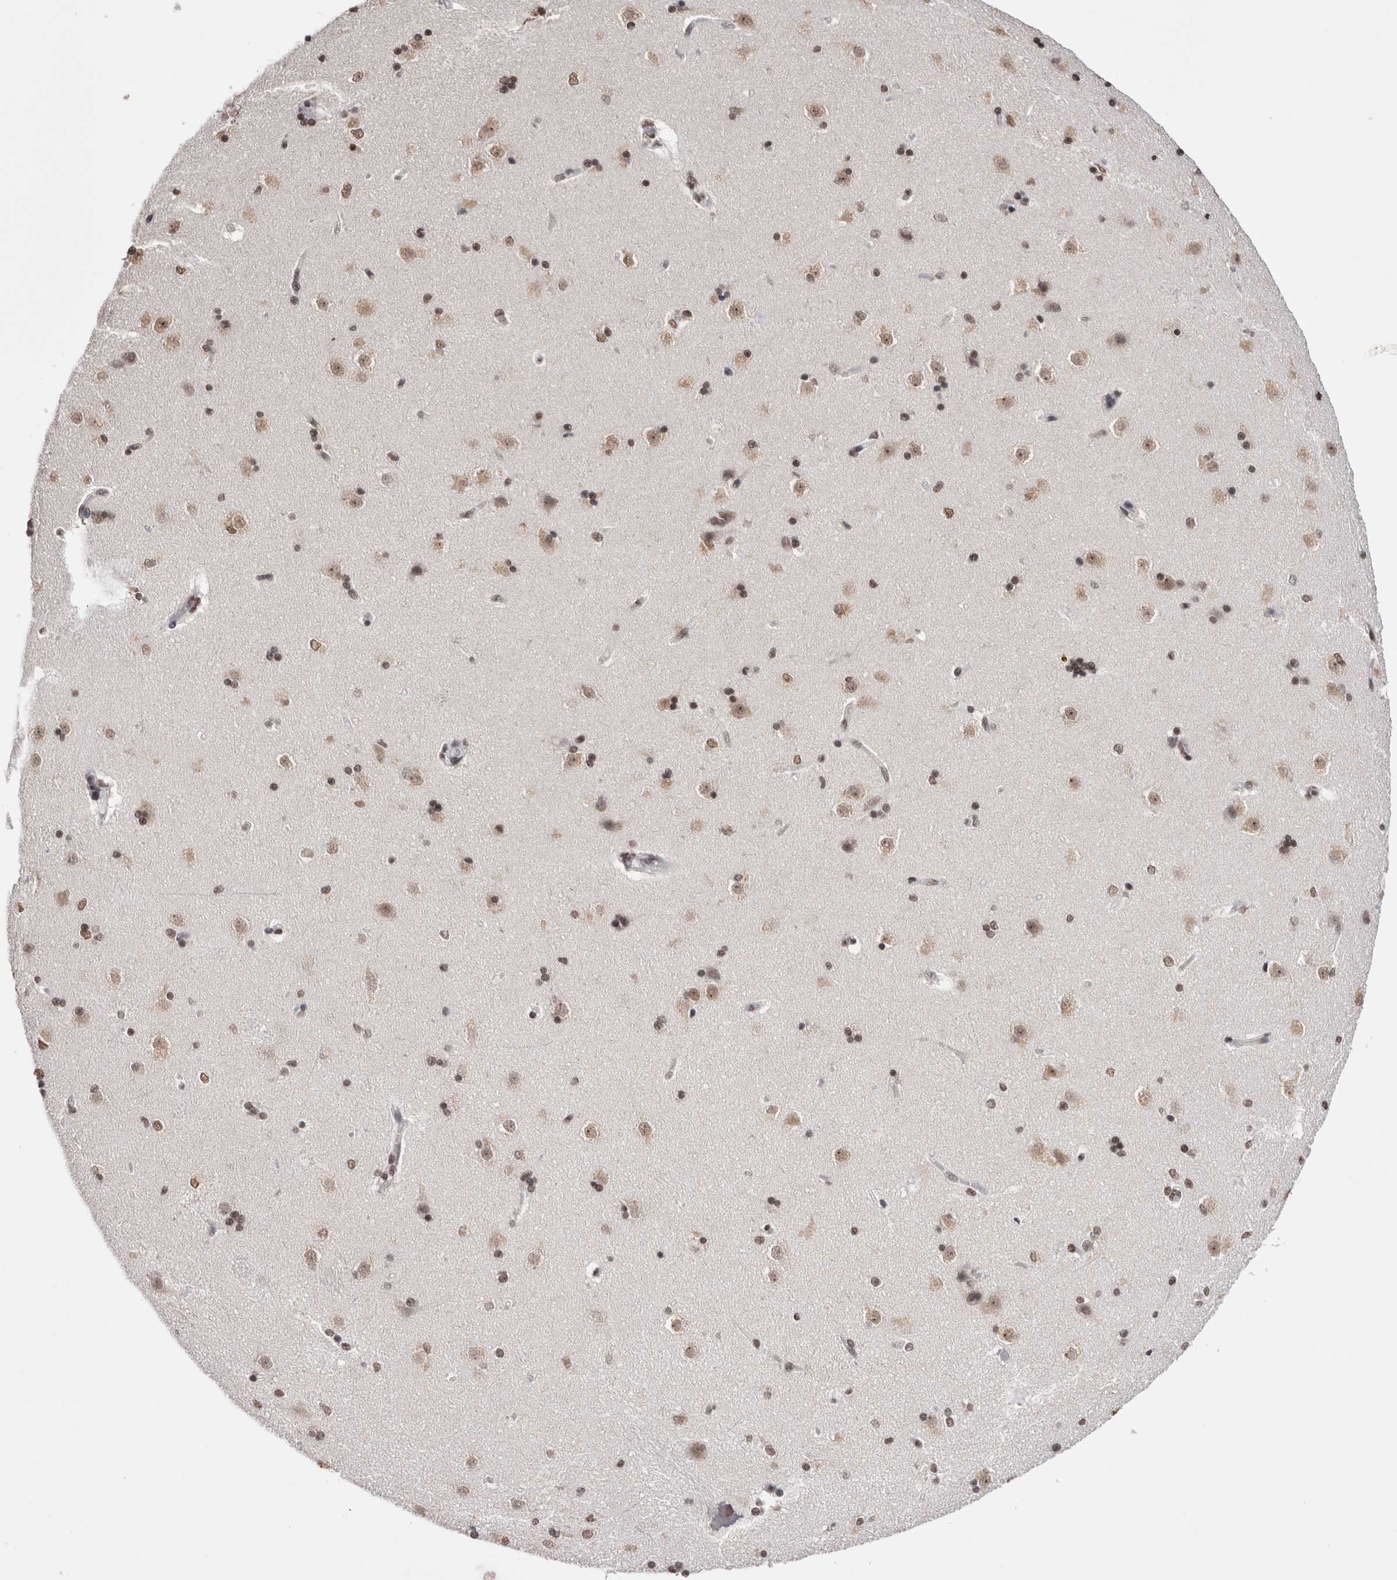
{"staining": {"intensity": "moderate", "quantity": ">75%", "location": "nuclear"}, "tissue": "caudate", "cell_type": "Glial cells", "image_type": "normal", "snomed": [{"axis": "morphology", "description": "Normal tissue, NOS"}, {"axis": "topography", "description": "Lateral ventricle wall"}], "caption": "This micrograph reveals IHC staining of unremarkable human caudate, with medium moderate nuclear staining in approximately >75% of glial cells.", "gene": "SMC1A", "patient": {"sex": "female", "age": 19}}